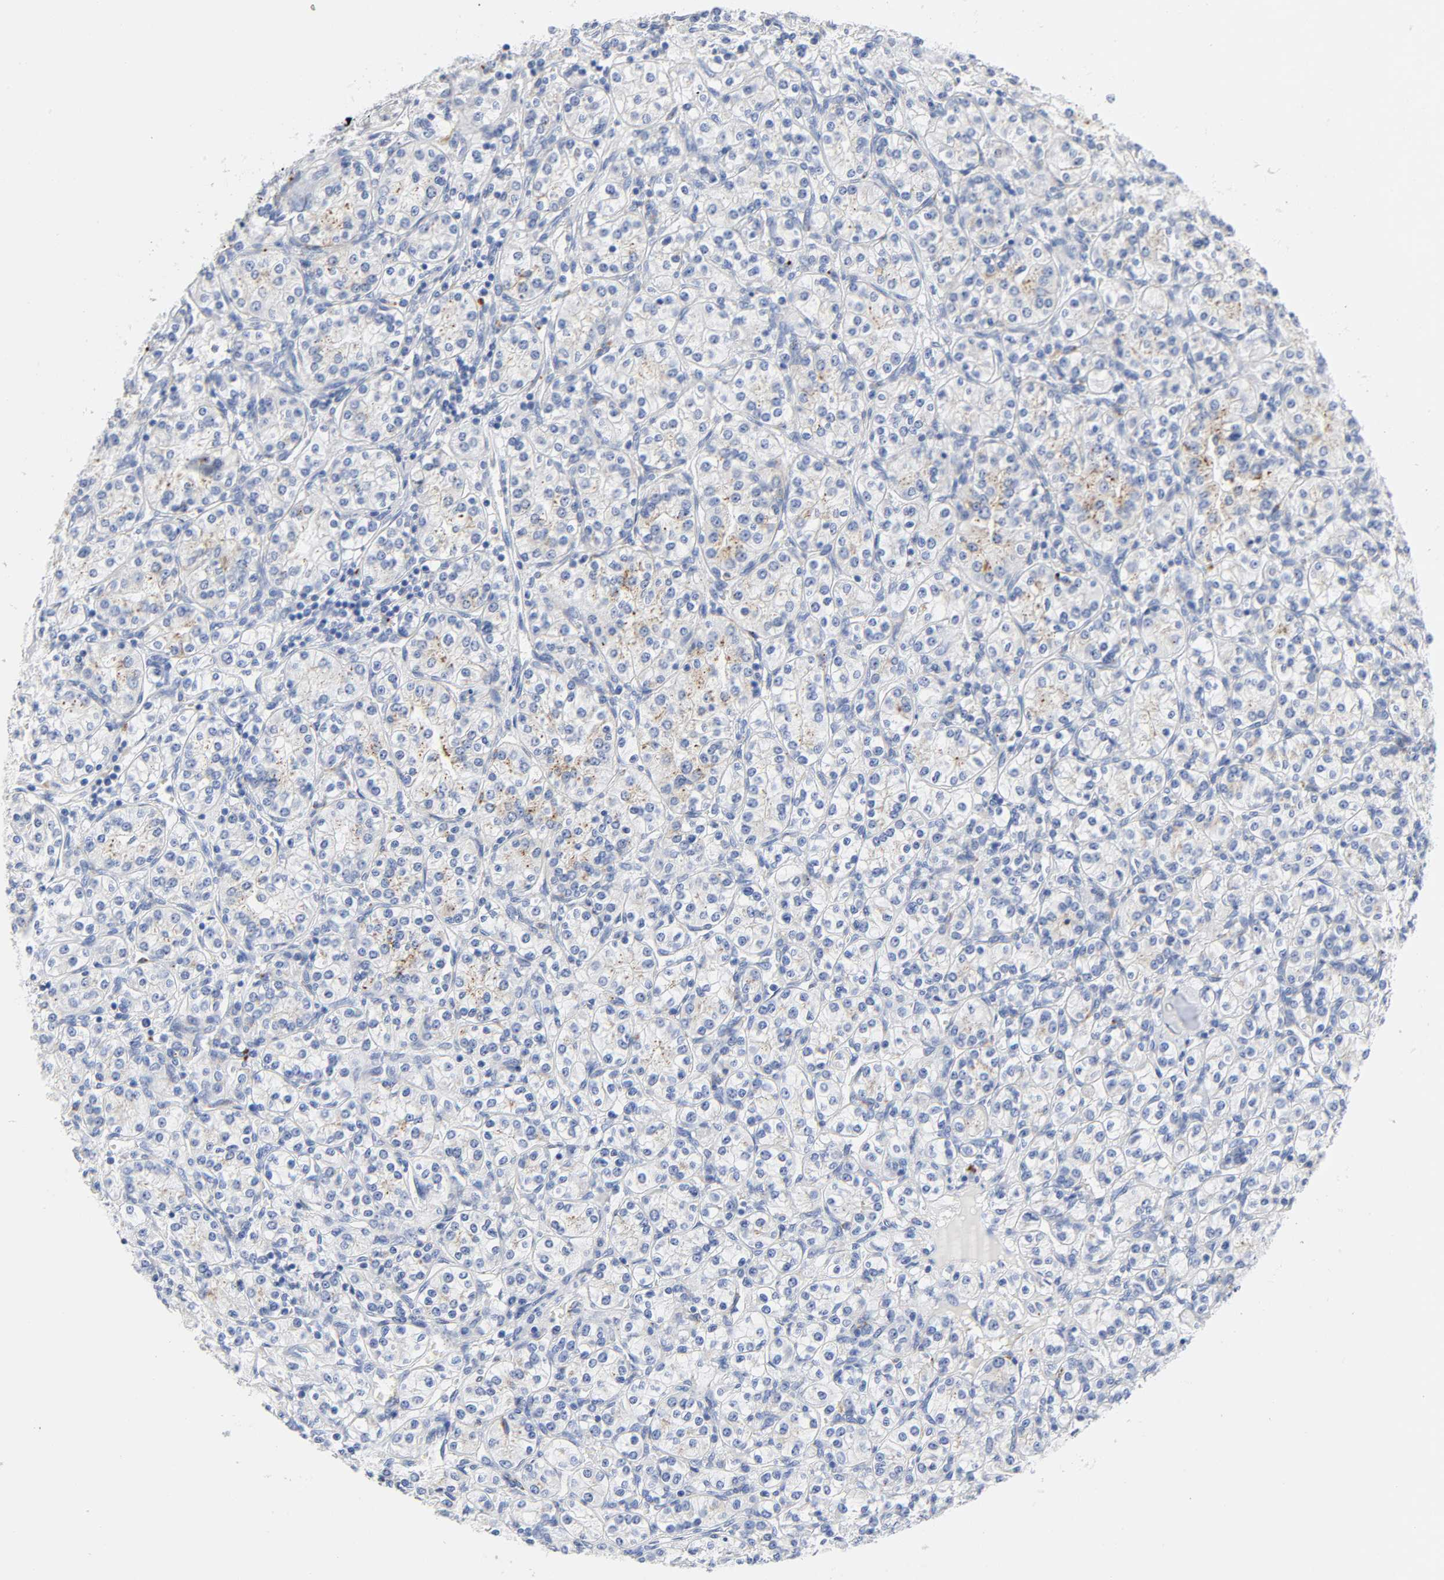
{"staining": {"intensity": "negative", "quantity": "none", "location": "none"}, "tissue": "renal cancer", "cell_type": "Tumor cells", "image_type": "cancer", "snomed": [{"axis": "morphology", "description": "Adenocarcinoma, NOS"}, {"axis": "topography", "description": "Kidney"}], "caption": "IHC histopathology image of neoplastic tissue: human adenocarcinoma (renal) stained with DAB demonstrates no significant protein positivity in tumor cells.", "gene": "PLP1", "patient": {"sex": "male", "age": 77}}